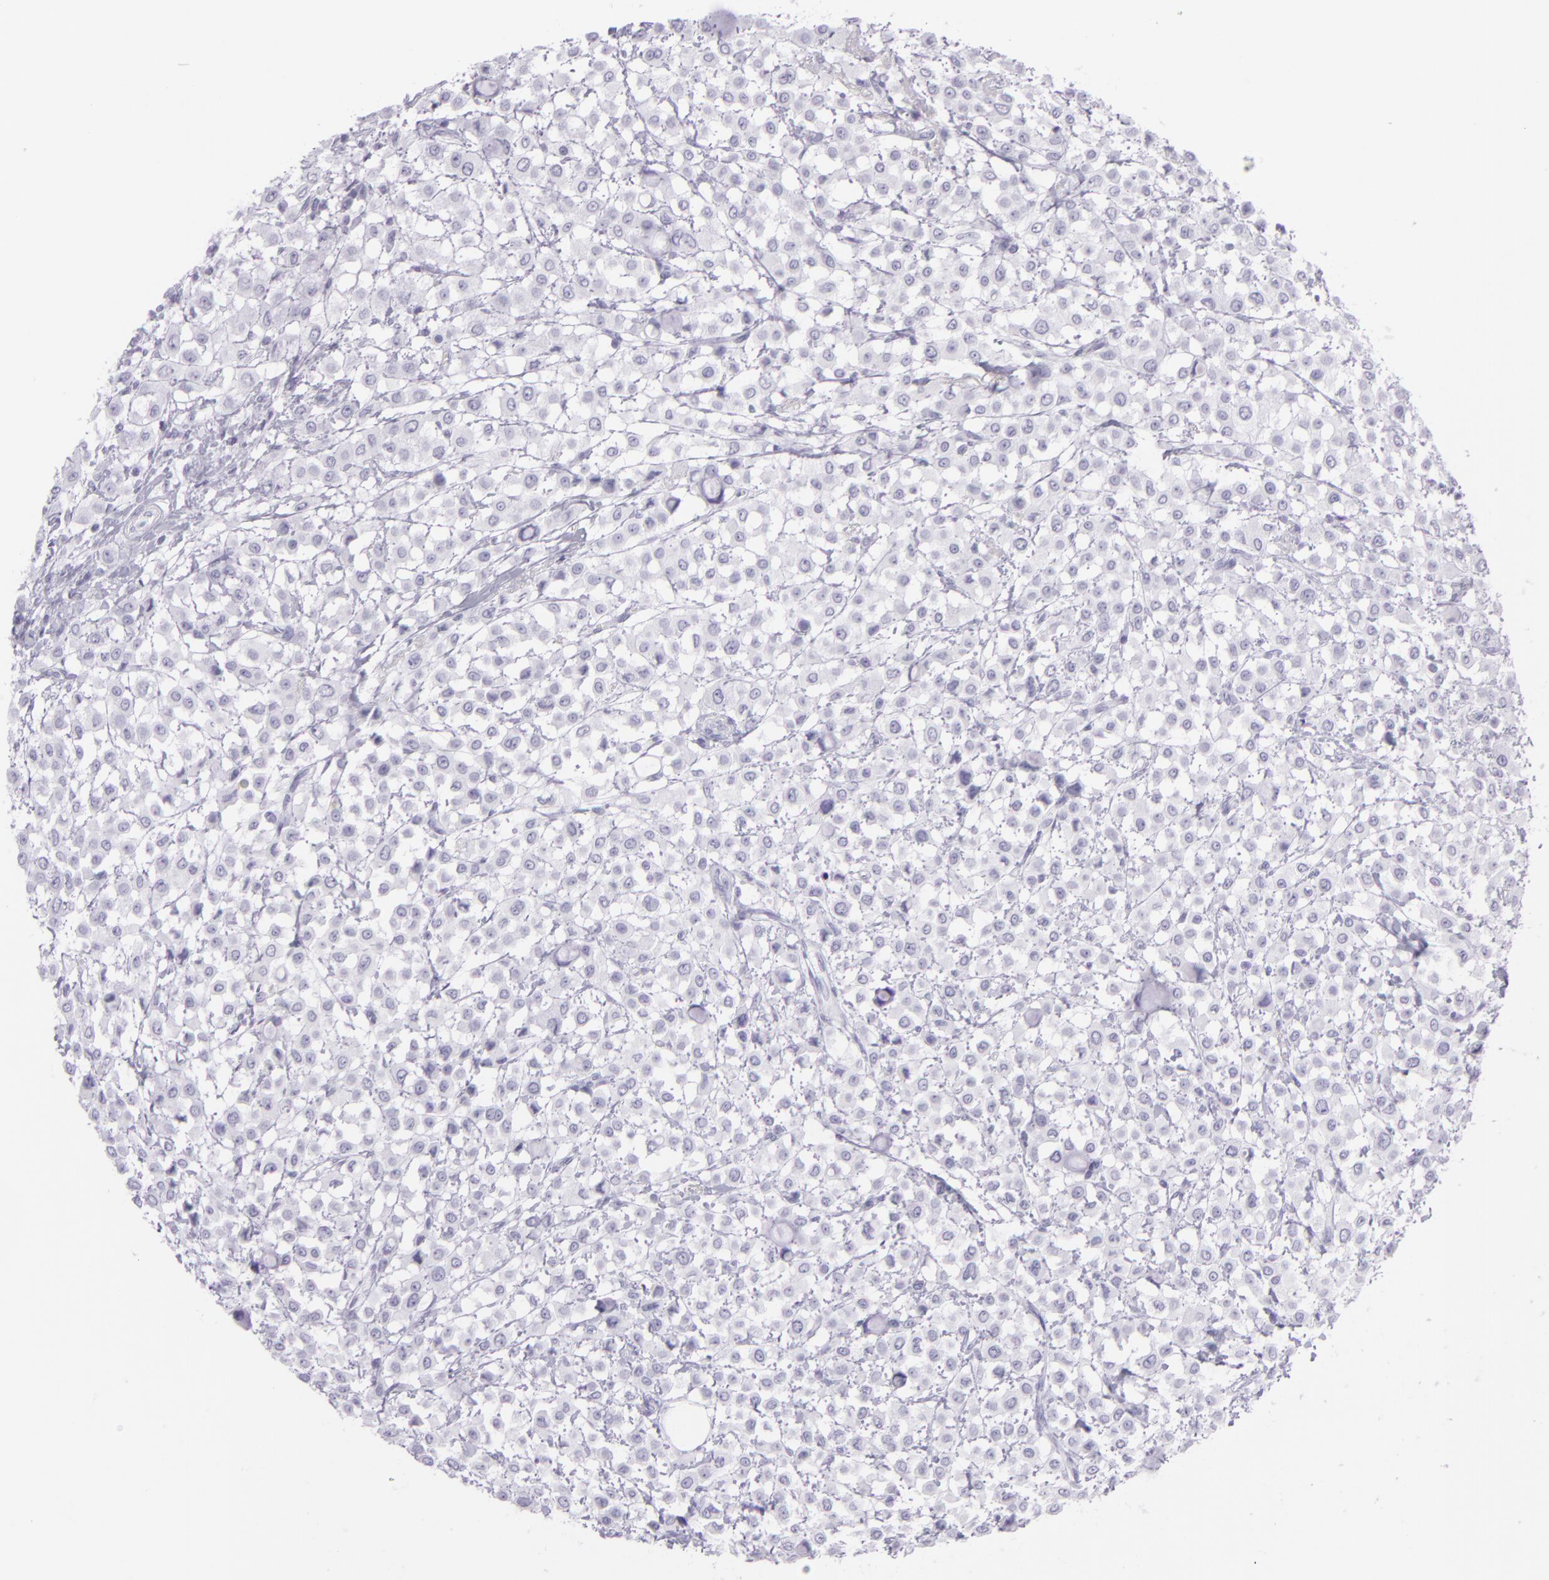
{"staining": {"intensity": "negative", "quantity": "none", "location": "none"}, "tissue": "breast cancer", "cell_type": "Tumor cells", "image_type": "cancer", "snomed": [{"axis": "morphology", "description": "Lobular carcinoma"}, {"axis": "topography", "description": "Breast"}], "caption": "Tumor cells show no significant positivity in breast cancer (lobular carcinoma).", "gene": "MUC6", "patient": {"sex": "female", "age": 85}}